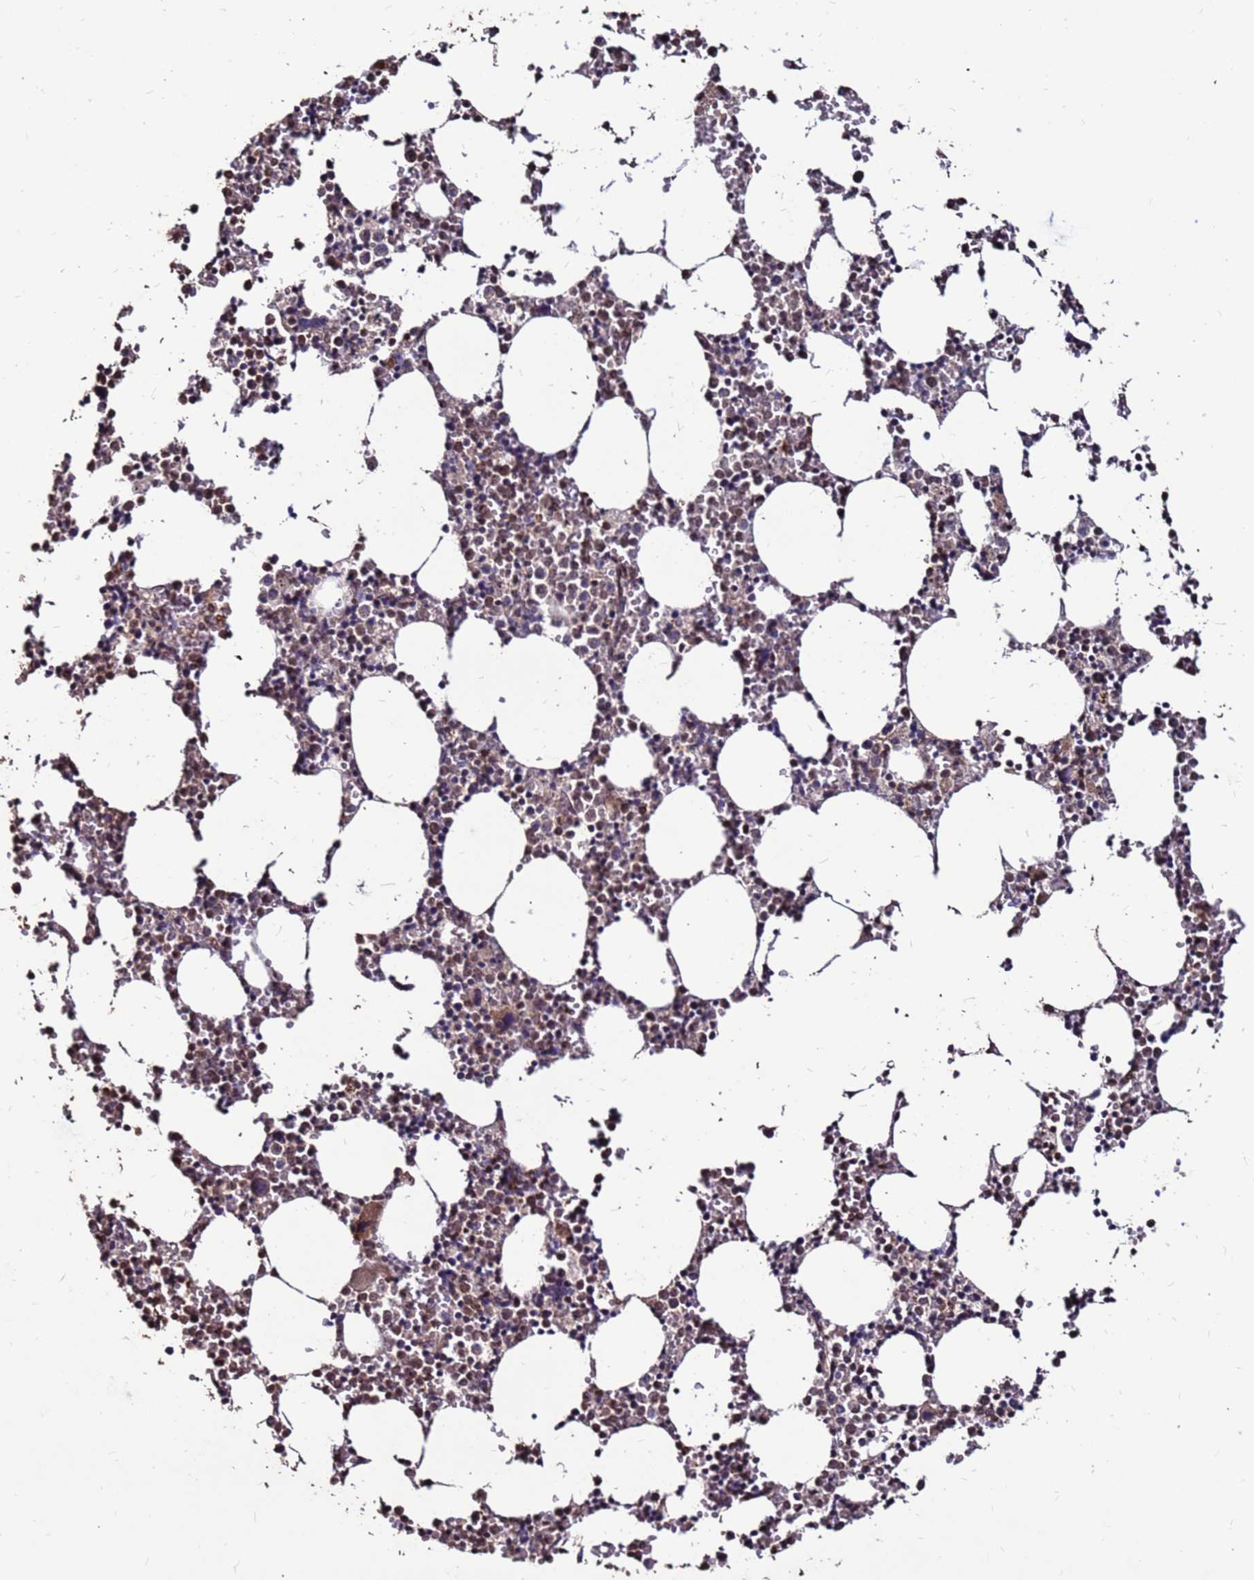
{"staining": {"intensity": "moderate", "quantity": "<25%", "location": "cytoplasmic/membranous,nuclear"}, "tissue": "bone marrow", "cell_type": "Hematopoietic cells", "image_type": "normal", "snomed": [{"axis": "morphology", "description": "Normal tissue, NOS"}, {"axis": "topography", "description": "Bone marrow"}], "caption": "Unremarkable bone marrow demonstrates moderate cytoplasmic/membranous,nuclear staining in about <25% of hematopoietic cells, visualized by immunohistochemistry. (Stains: DAB (3,3'-diaminobenzidine) in brown, nuclei in blue, Microscopy: brightfield microscopy at high magnification).", "gene": "CLK3", "patient": {"sex": "female", "age": 64}}